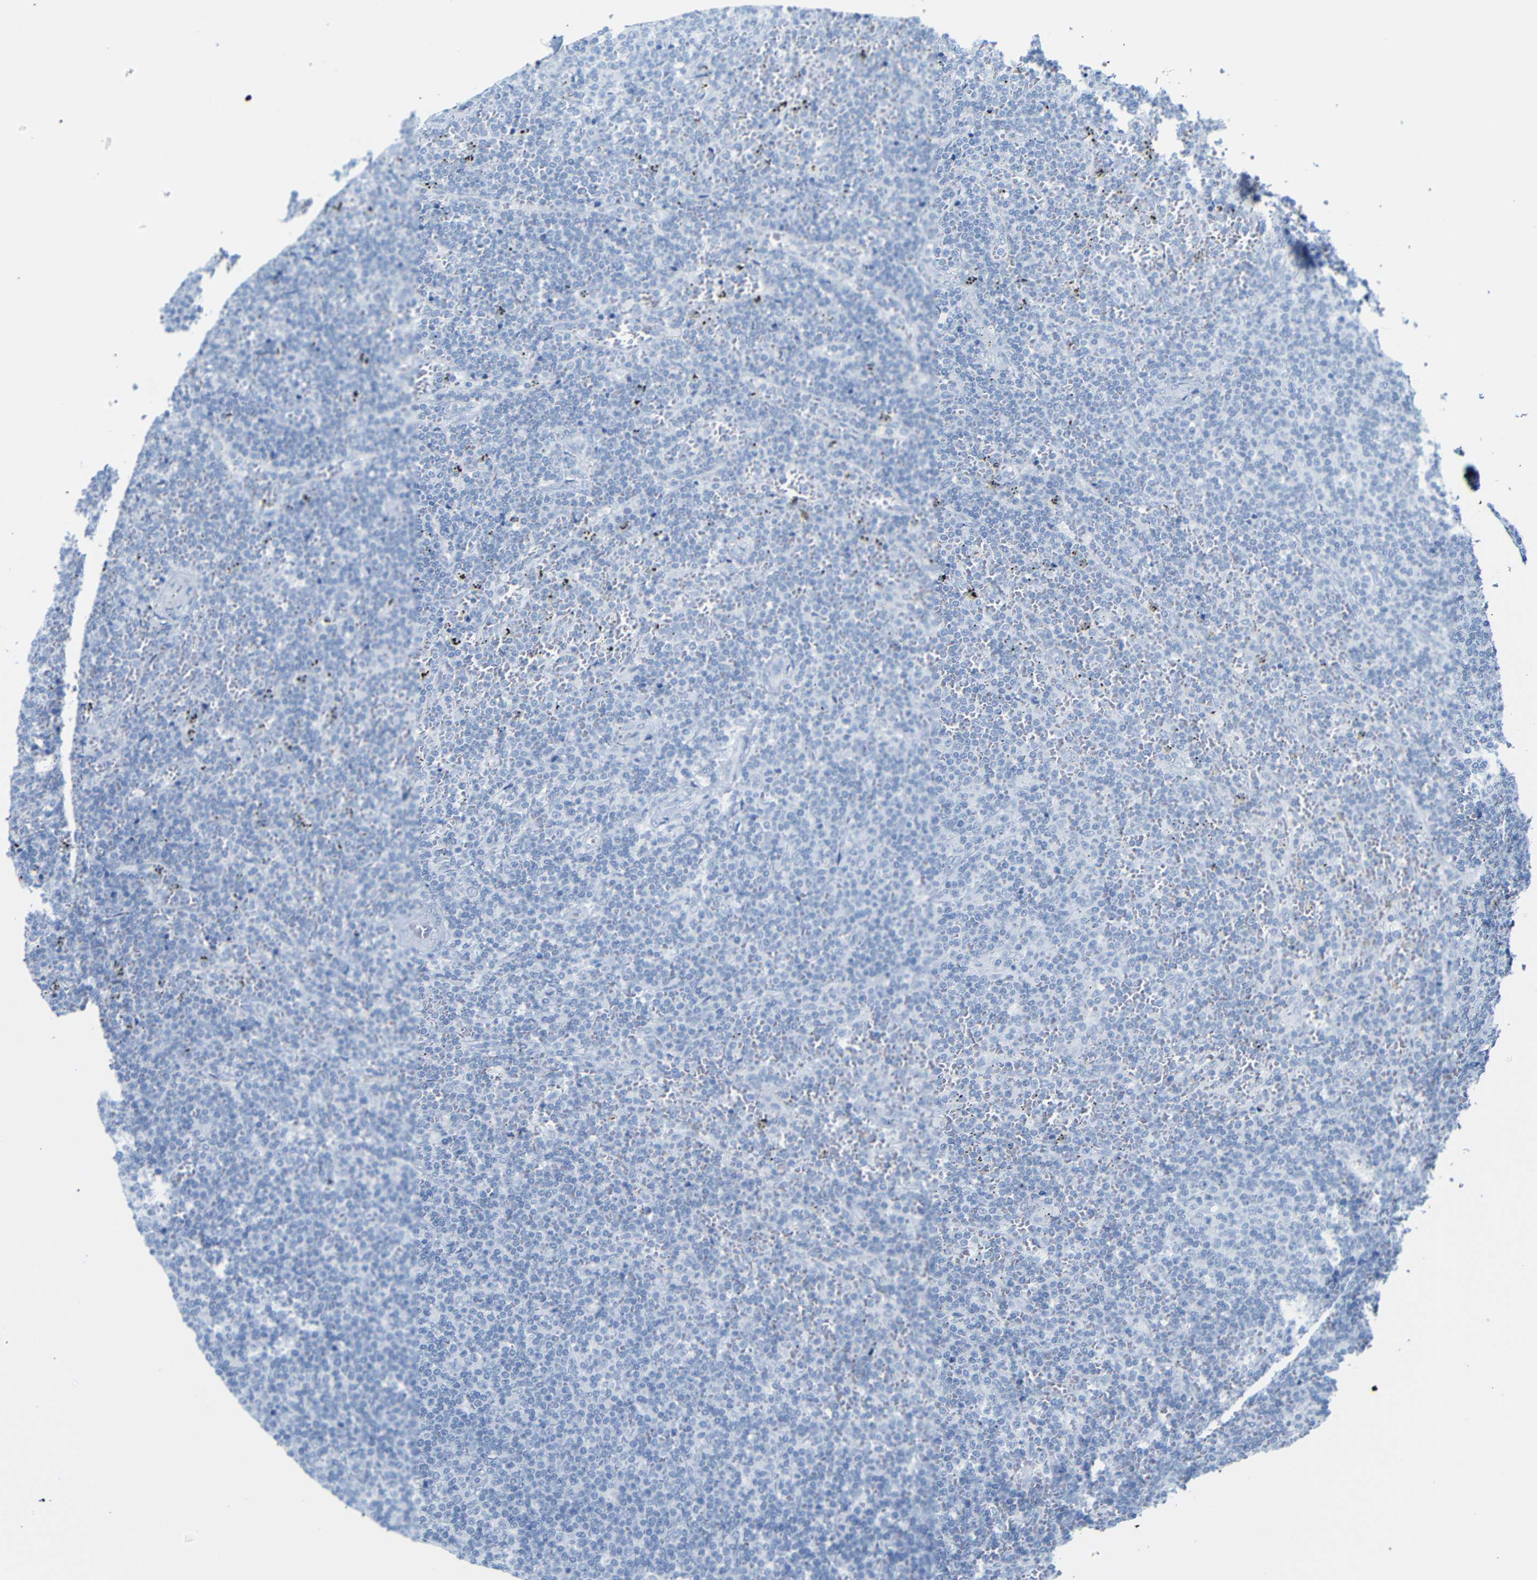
{"staining": {"intensity": "negative", "quantity": "none", "location": "none"}, "tissue": "lymphoma", "cell_type": "Tumor cells", "image_type": "cancer", "snomed": [{"axis": "morphology", "description": "Malignant lymphoma, non-Hodgkin's type, Low grade"}, {"axis": "topography", "description": "Spleen"}], "caption": "This is an immunohistochemistry (IHC) image of low-grade malignant lymphoma, non-Hodgkin's type. There is no staining in tumor cells.", "gene": "DYNAP", "patient": {"sex": "female", "age": 50}}